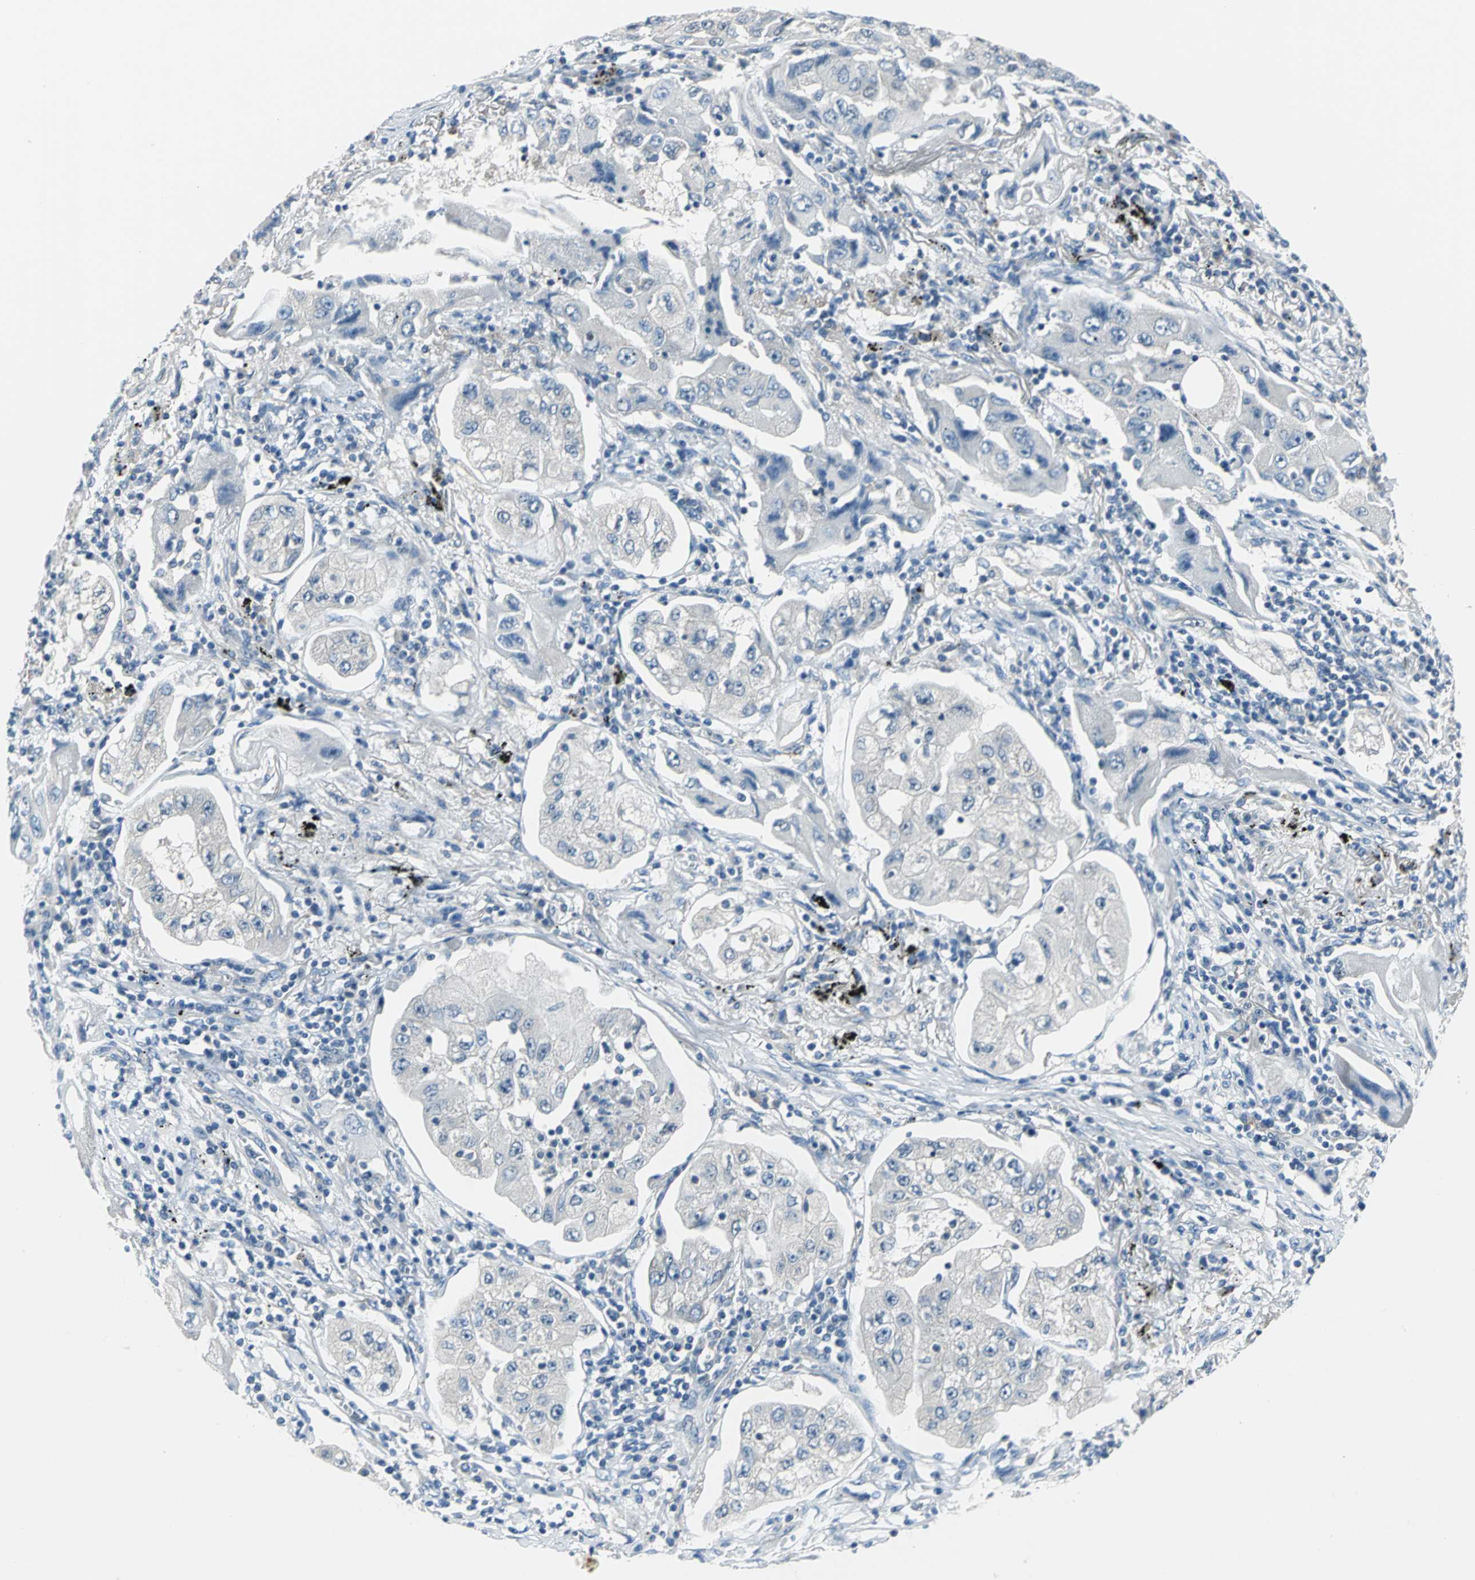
{"staining": {"intensity": "negative", "quantity": "none", "location": "none"}, "tissue": "lung cancer", "cell_type": "Tumor cells", "image_type": "cancer", "snomed": [{"axis": "morphology", "description": "Adenocarcinoma, NOS"}, {"axis": "topography", "description": "Lung"}], "caption": "Lung cancer was stained to show a protein in brown. There is no significant expression in tumor cells. (DAB immunohistochemistry with hematoxylin counter stain).", "gene": "ZNF415", "patient": {"sex": "female", "age": 65}}